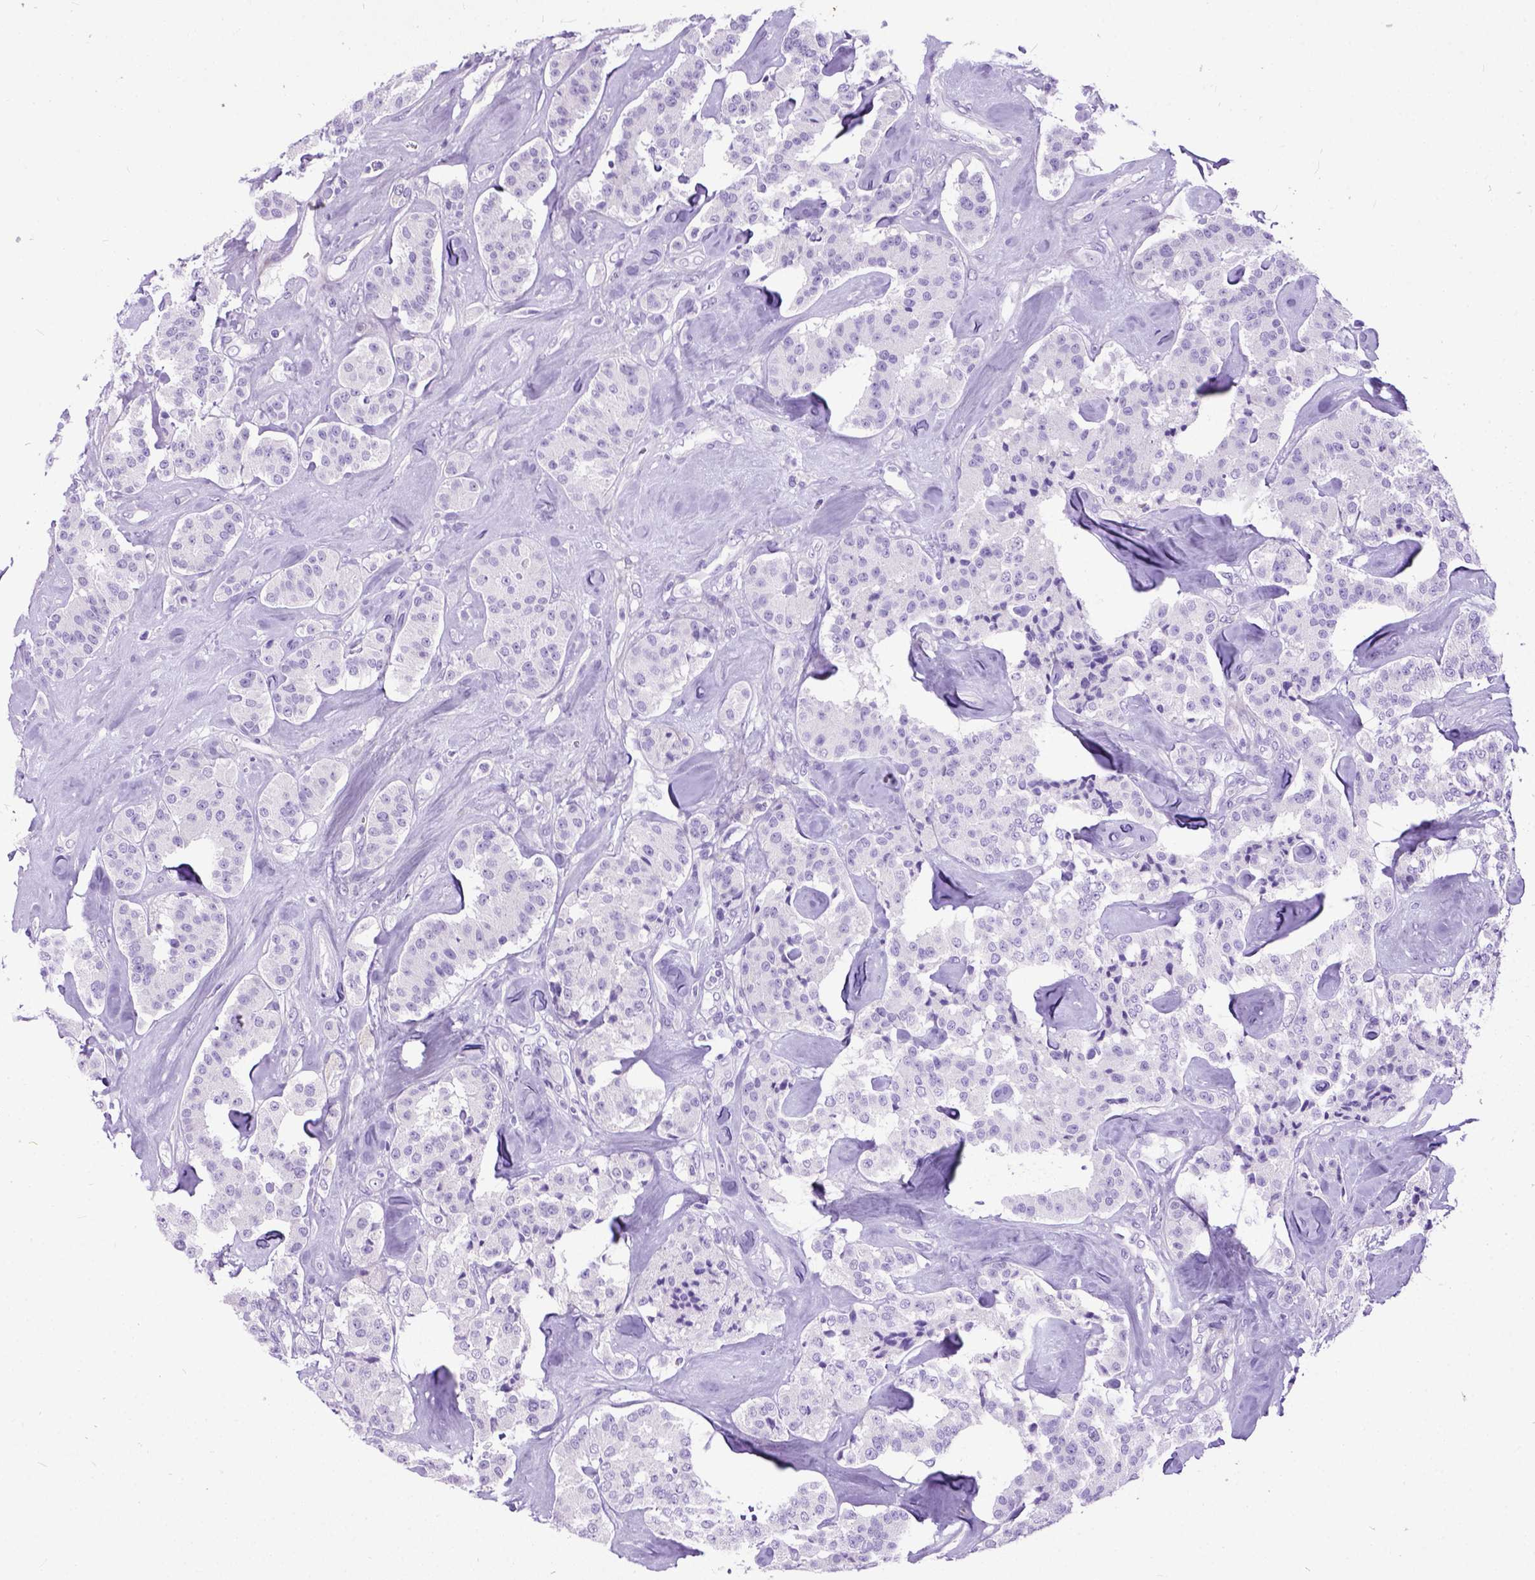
{"staining": {"intensity": "negative", "quantity": "none", "location": "none"}, "tissue": "carcinoid", "cell_type": "Tumor cells", "image_type": "cancer", "snomed": [{"axis": "morphology", "description": "Carcinoid, malignant, NOS"}, {"axis": "topography", "description": "Pancreas"}], "caption": "Carcinoid stained for a protein using IHC shows no expression tumor cells.", "gene": "IGF2", "patient": {"sex": "male", "age": 41}}